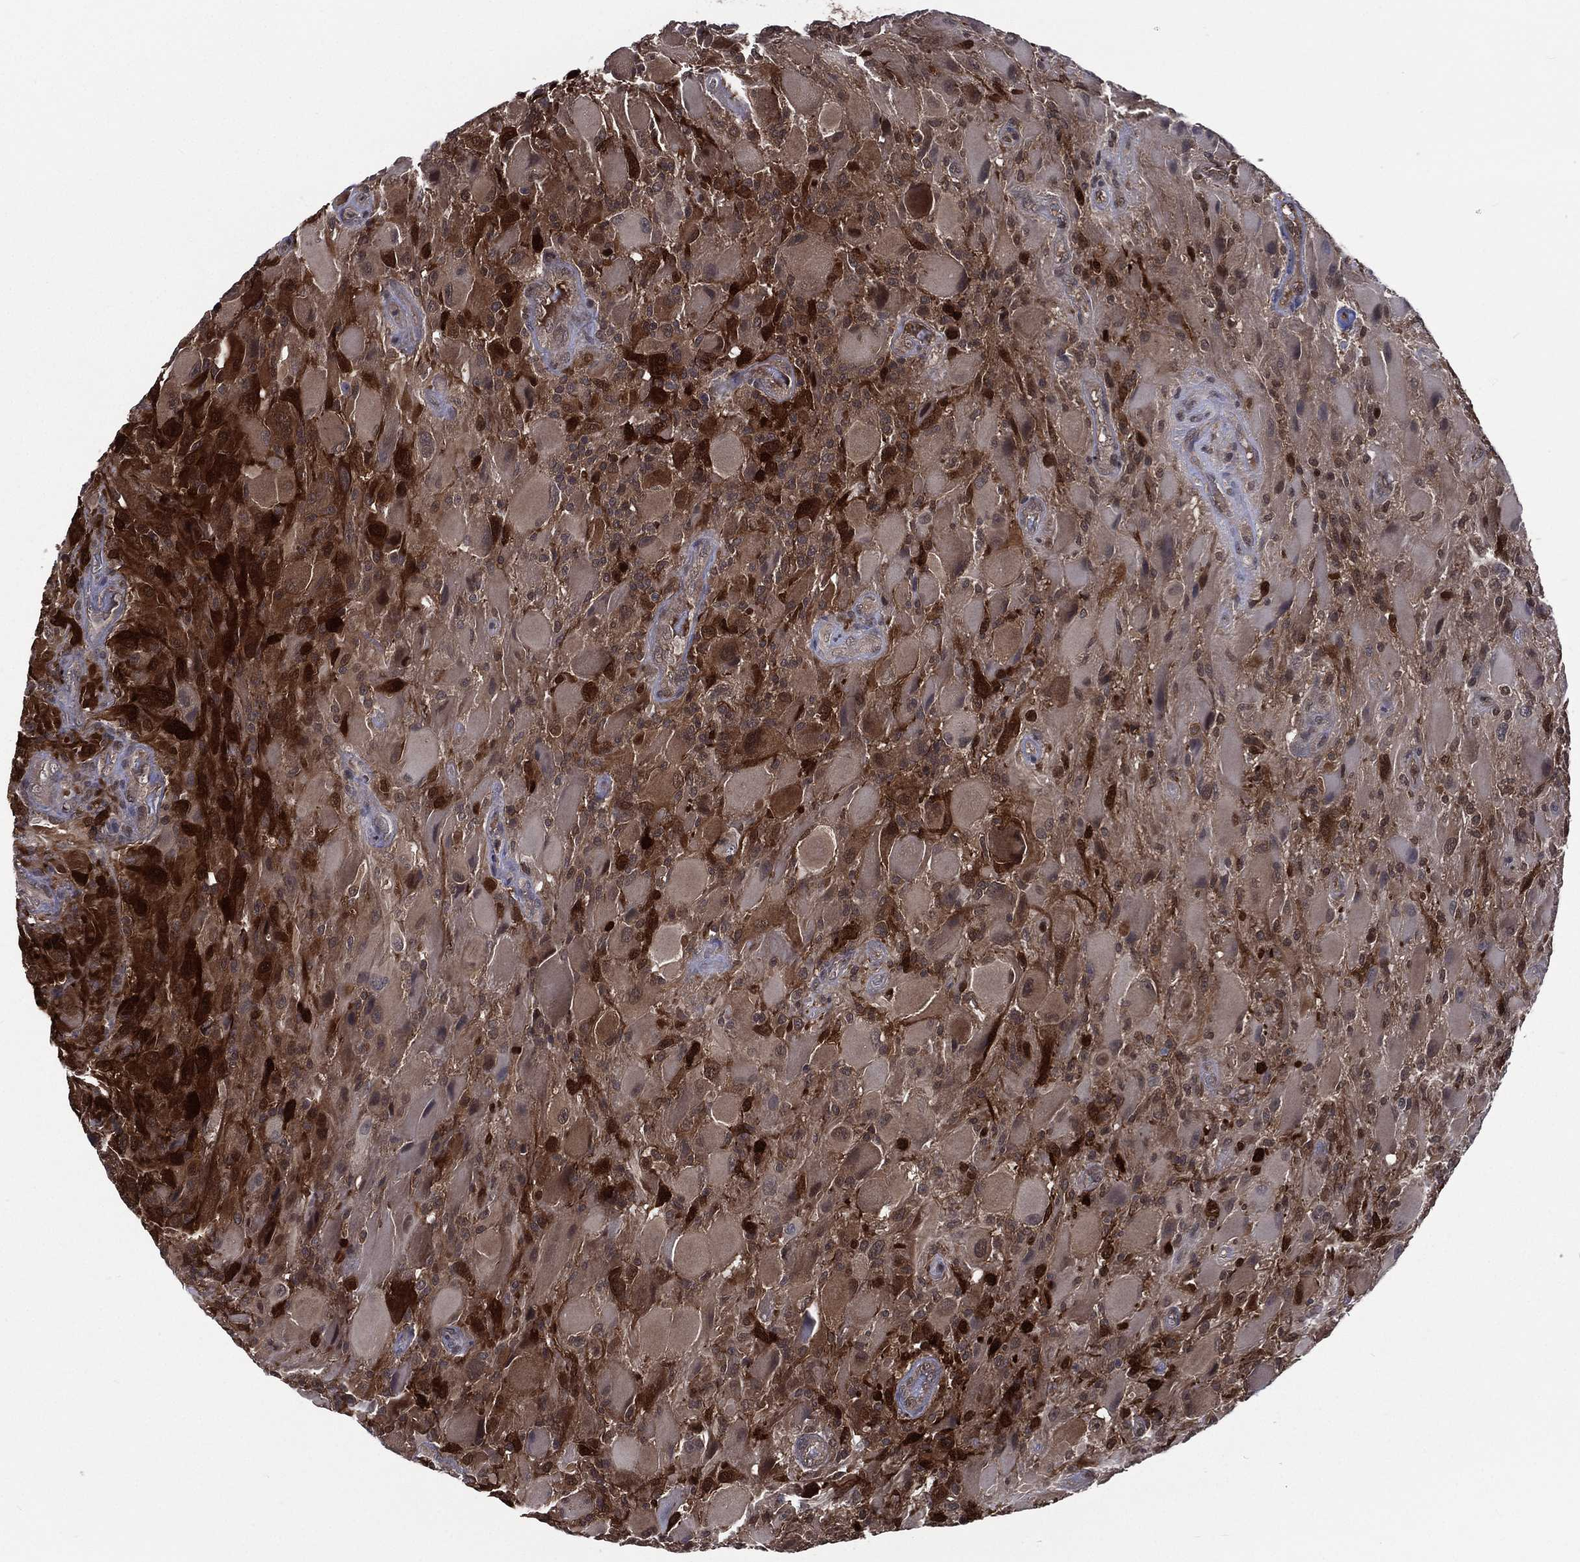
{"staining": {"intensity": "strong", "quantity": "25%-75%", "location": "cytoplasmic/membranous,nuclear"}, "tissue": "glioma", "cell_type": "Tumor cells", "image_type": "cancer", "snomed": [{"axis": "morphology", "description": "Glioma, malignant, High grade"}, {"axis": "topography", "description": "Cerebral cortex"}], "caption": "Immunohistochemical staining of glioma reveals high levels of strong cytoplasmic/membranous and nuclear protein expression in approximately 25%-75% of tumor cells.", "gene": "MTAP", "patient": {"sex": "male", "age": 35}}